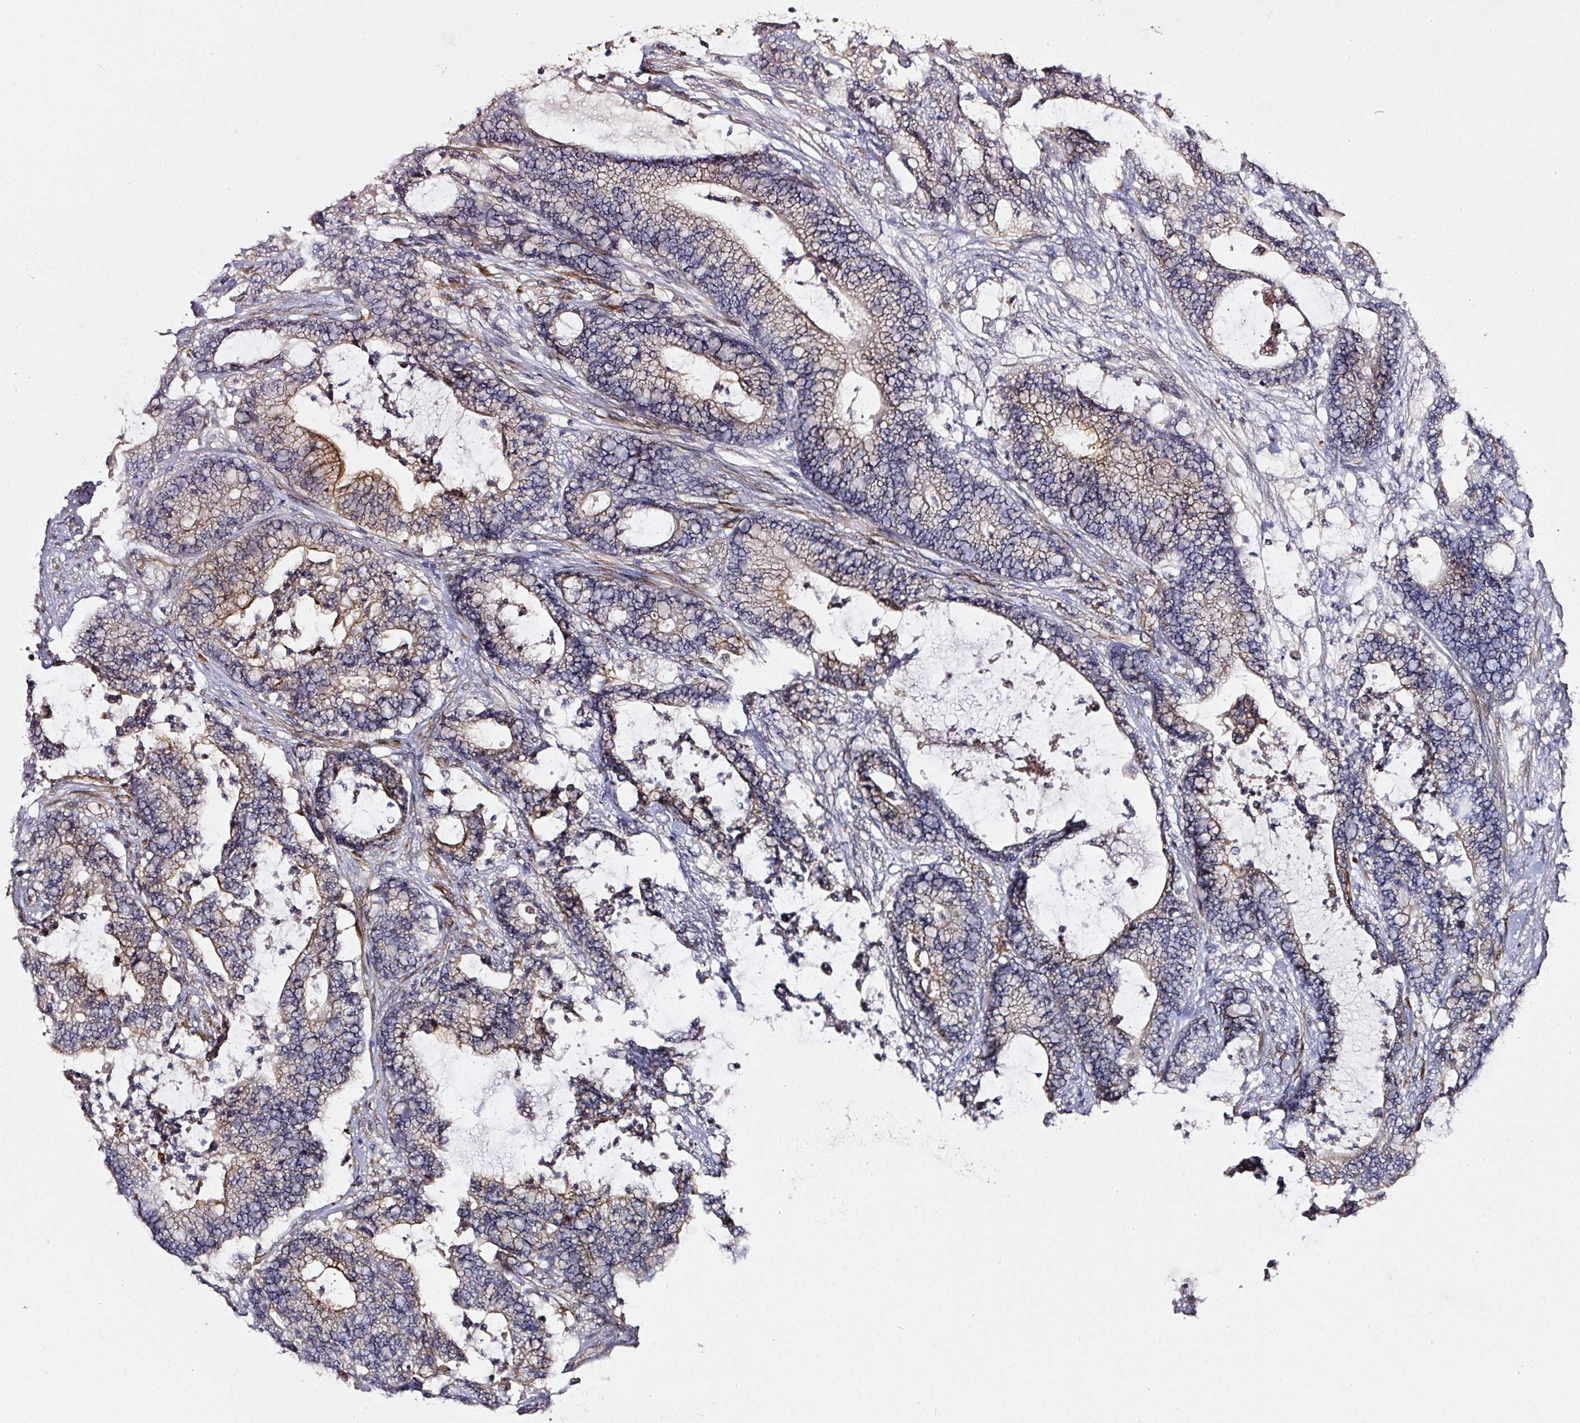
{"staining": {"intensity": "weak", "quantity": "<25%", "location": "cytoplasmic/membranous"}, "tissue": "colorectal cancer", "cell_type": "Tumor cells", "image_type": "cancer", "snomed": [{"axis": "morphology", "description": "Adenocarcinoma, NOS"}, {"axis": "topography", "description": "Colon"}], "caption": "Immunohistochemistry image of neoplastic tissue: human colorectal adenocarcinoma stained with DAB demonstrates no significant protein staining in tumor cells.", "gene": "TOGARAM1", "patient": {"sex": "female", "age": 84}}